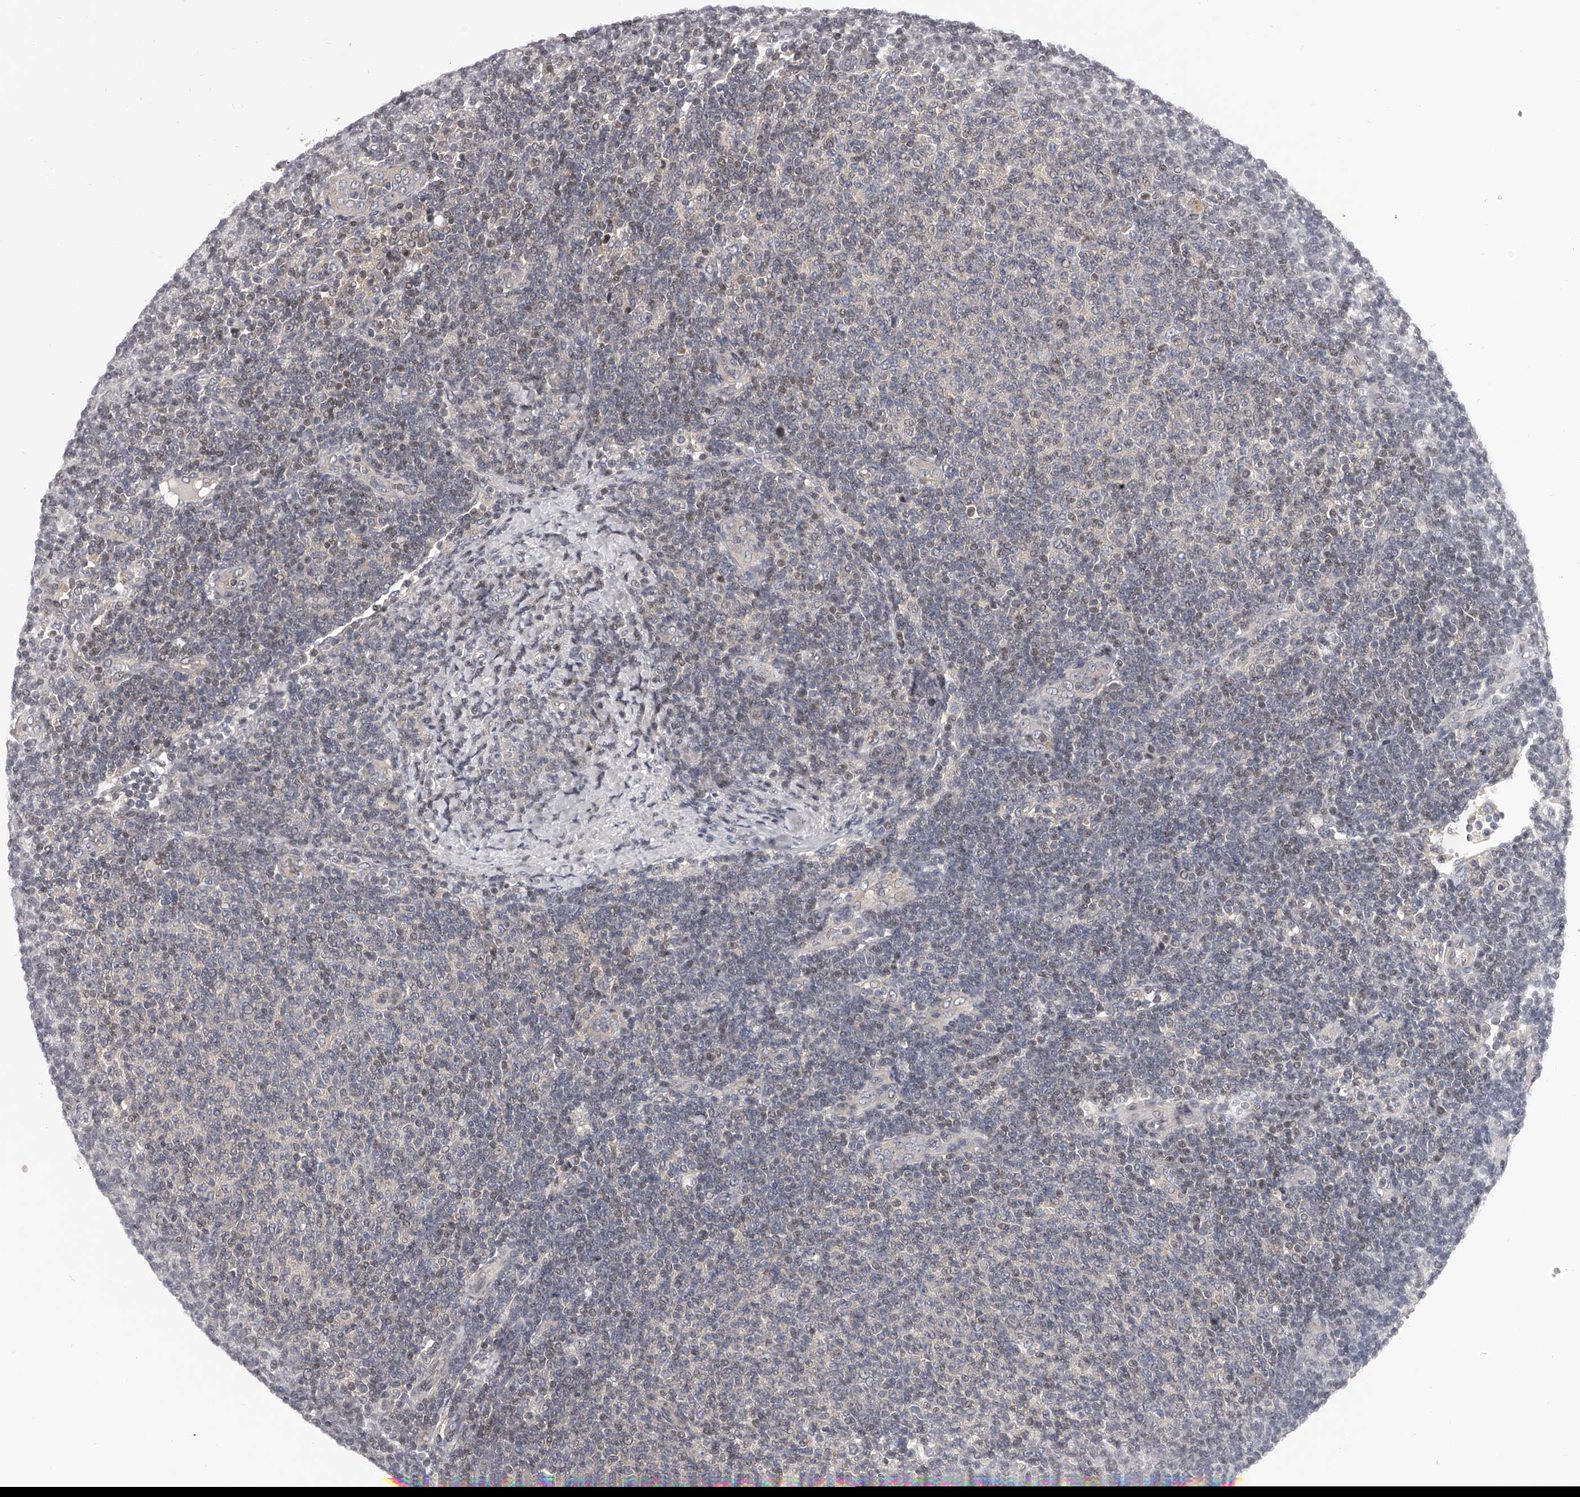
{"staining": {"intensity": "negative", "quantity": "none", "location": "none"}, "tissue": "lymphoma", "cell_type": "Tumor cells", "image_type": "cancer", "snomed": [{"axis": "morphology", "description": "Malignant lymphoma, non-Hodgkin's type, Low grade"}, {"axis": "topography", "description": "Lymph node"}], "caption": "Tumor cells show no significant protein staining in lymphoma.", "gene": "PFDN2", "patient": {"sex": "male", "age": 66}}